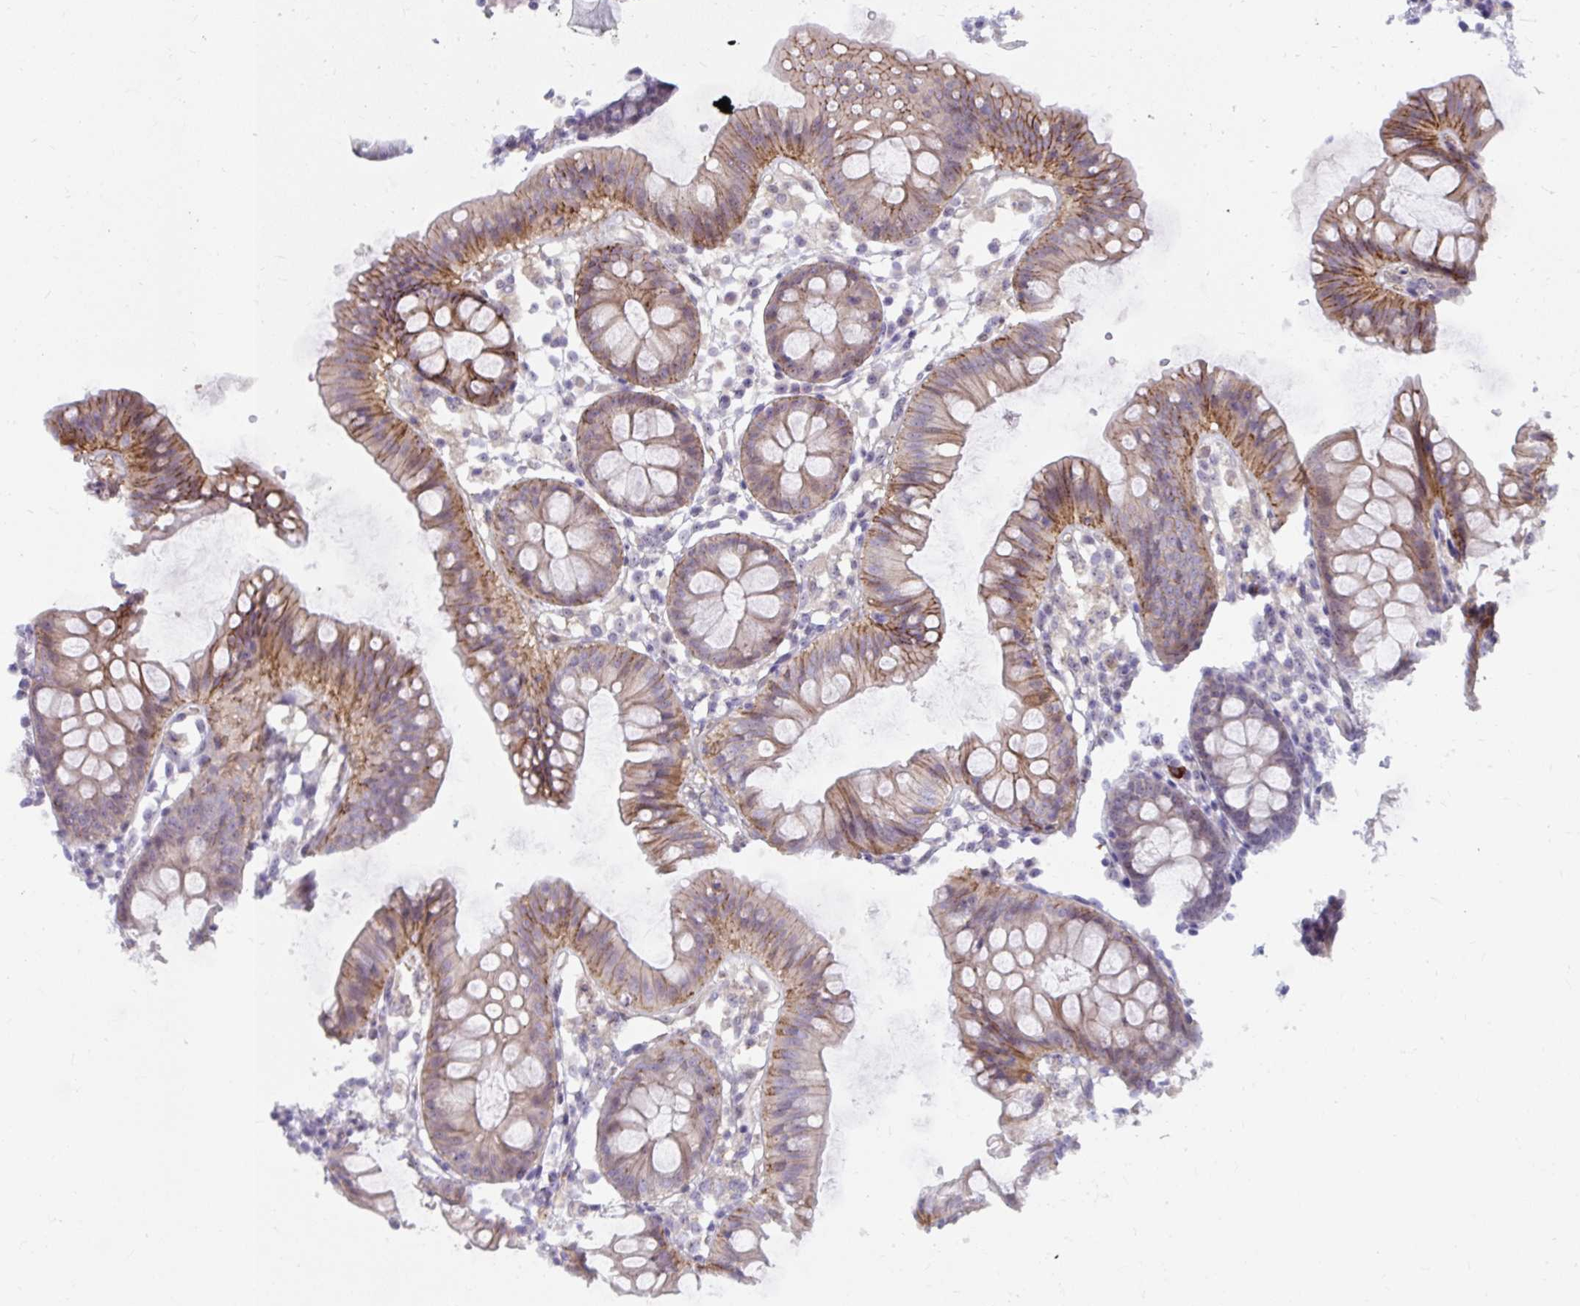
{"staining": {"intensity": "weak", "quantity": "25%-75%", "location": "cytoplasmic/membranous"}, "tissue": "colon", "cell_type": "Endothelial cells", "image_type": "normal", "snomed": [{"axis": "morphology", "description": "Normal tissue, NOS"}, {"axis": "topography", "description": "Colon"}], "caption": "Protein staining of unremarkable colon reveals weak cytoplasmic/membranous positivity in approximately 25%-75% of endothelial cells. The protein of interest is stained brown, and the nuclei are stained in blue (DAB IHC with brightfield microscopy, high magnification).", "gene": "MUS81", "patient": {"sex": "female", "age": 84}}